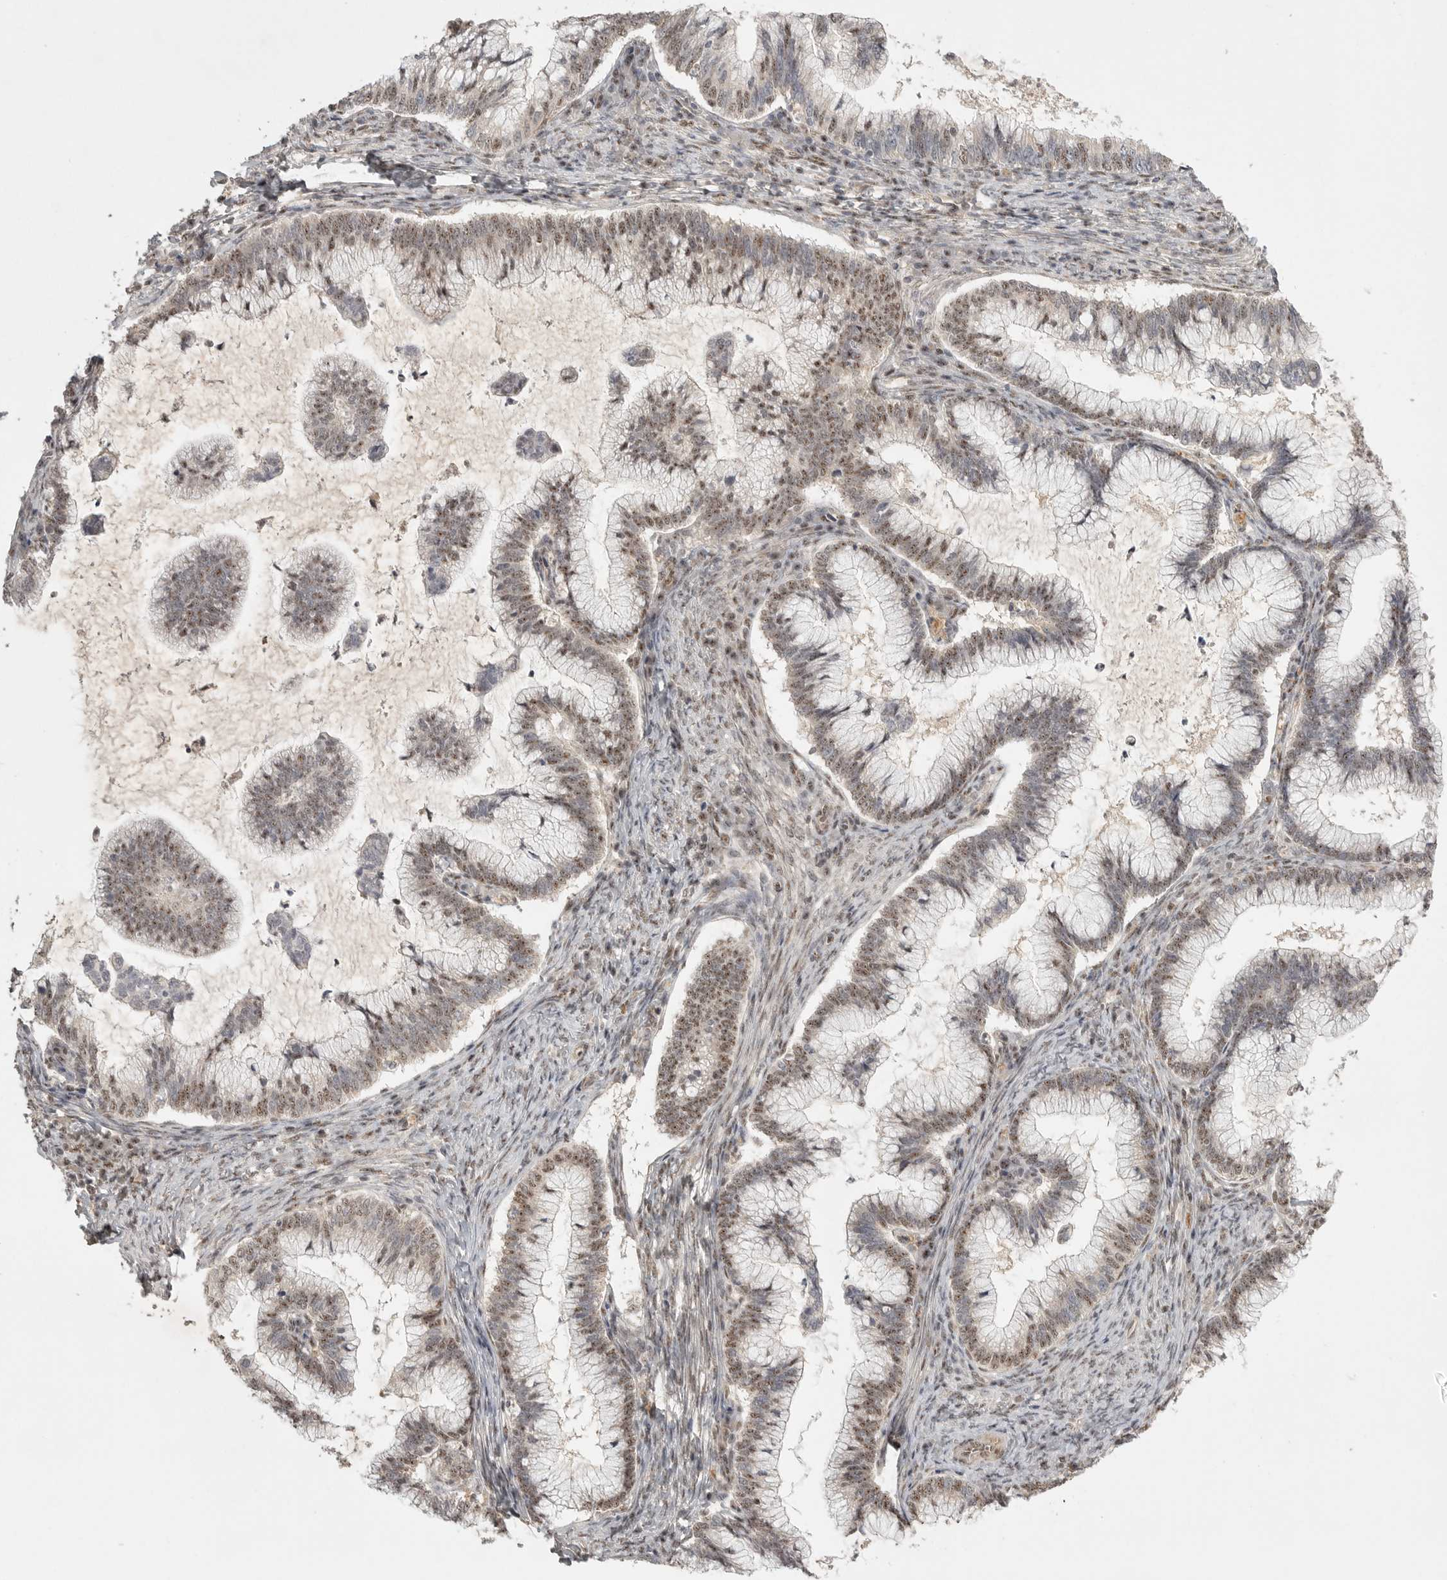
{"staining": {"intensity": "weak", "quantity": ">75%", "location": "nuclear"}, "tissue": "cervical cancer", "cell_type": "Tumor cells", "image_type": "cancer", "snomed": [{"axis": "morphology", "description": "Adenocarcinoma, NOS"}, {"axis": "topography", "description": "Cervix"}], "caption": "Cervical cancer stained with a protein marker shows weak staining in tumor cells.", "gene": "POMP", "patient": {"sex": "female", "age": 36}}